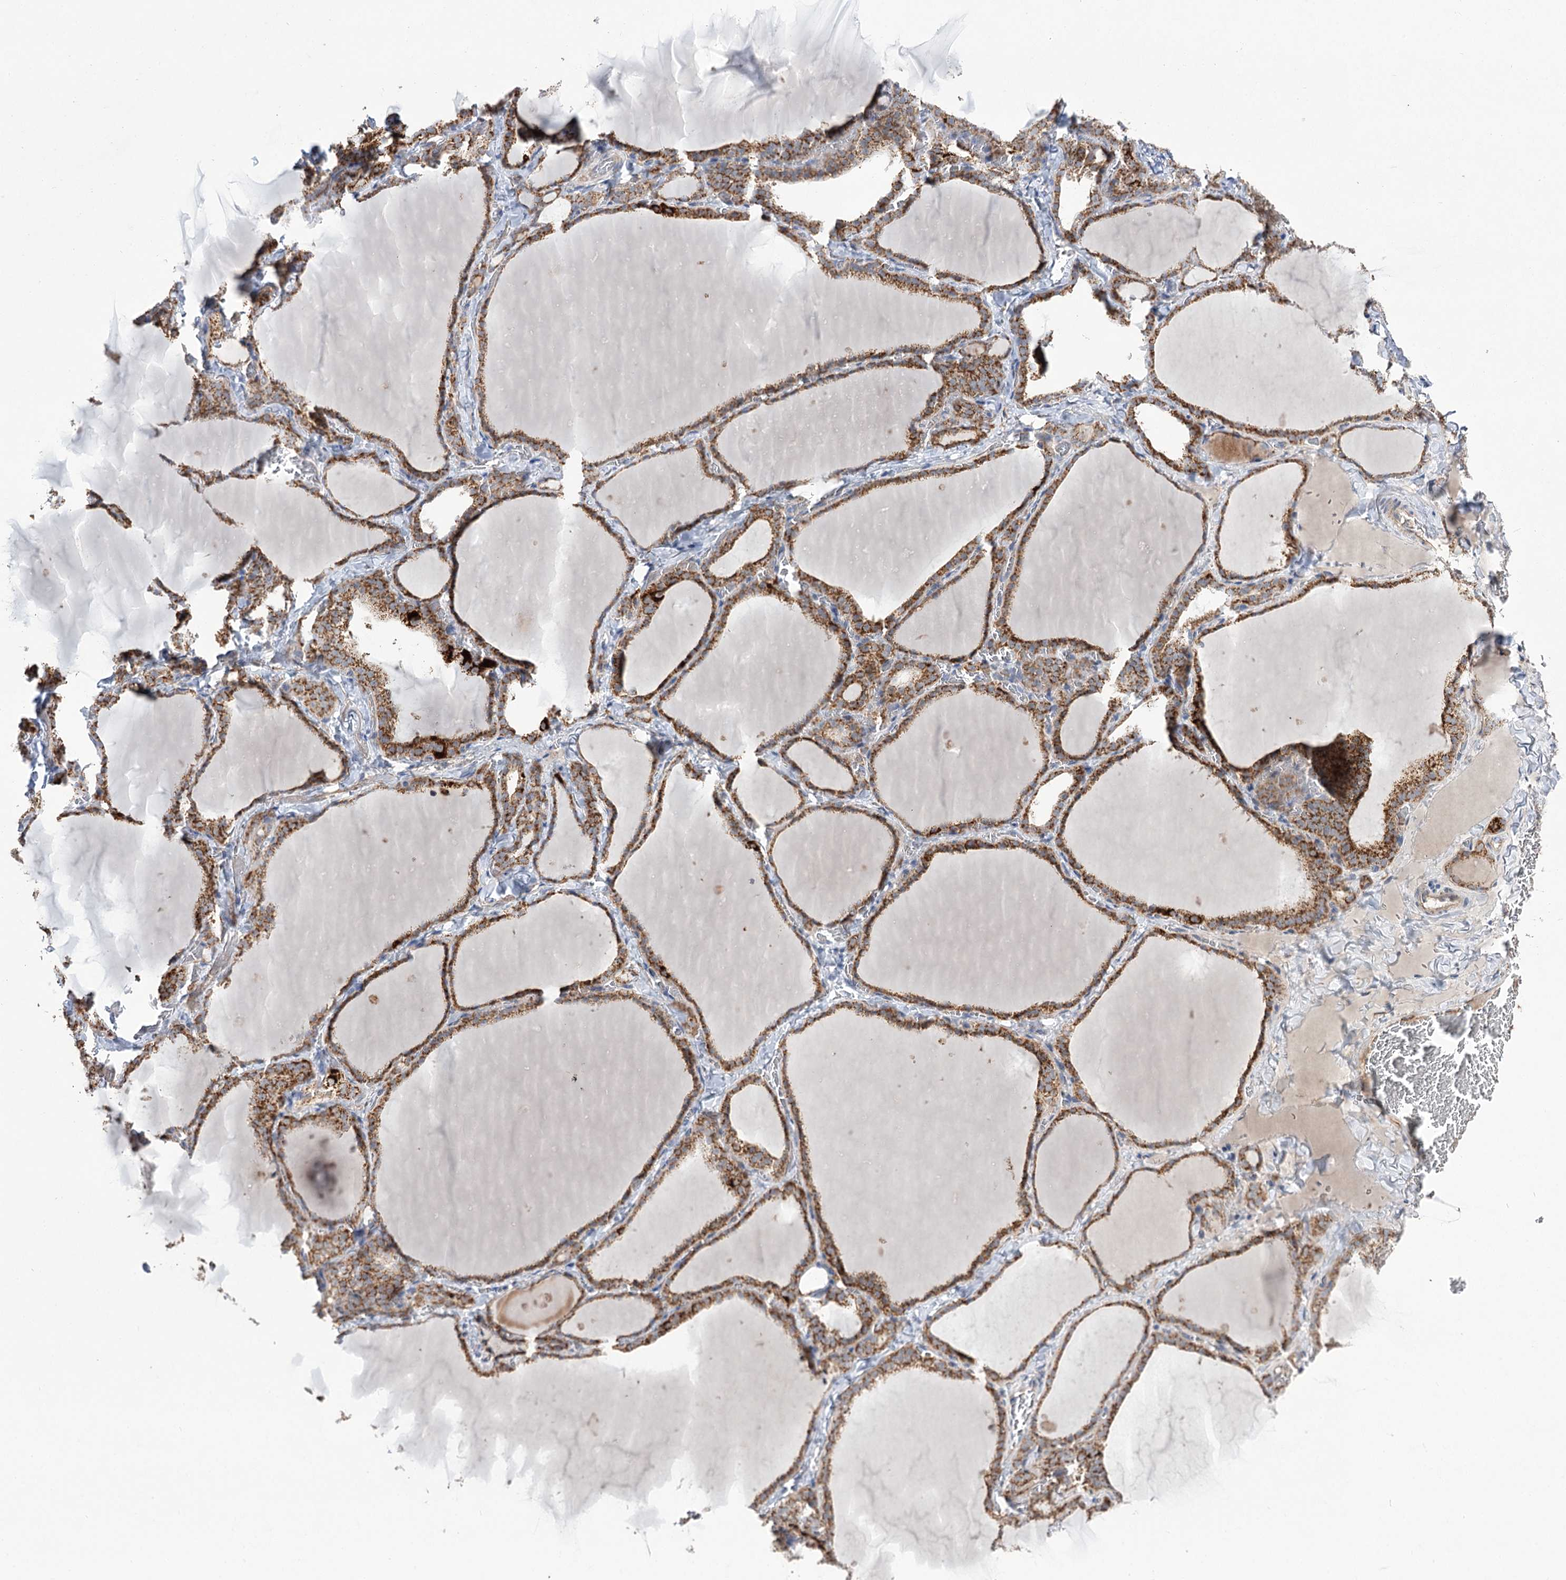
{"staining": {"intensity": "strong", "quantity": ">75%", "location": "cytoplasmic/membranous"}, "tissue": "thyroid gland", "cell_type": "Glandular cells", "image_type": "normal", "snomed": [{"axis": "morphology", "description": "Normal tissue, NOS"}, {"axis": "topography", "description": "Thyroid gland"}], "caption": "Immunohistochemical staining of benign thyroid gland demonstrates strong cytoplasmic/membranous protein expression in about >75% of glandular cells. (DAB IHC with brightfield microscopy, high magnification).", "gene": "ECHDC3", "patient": {"sex": "female", "age": 22}}